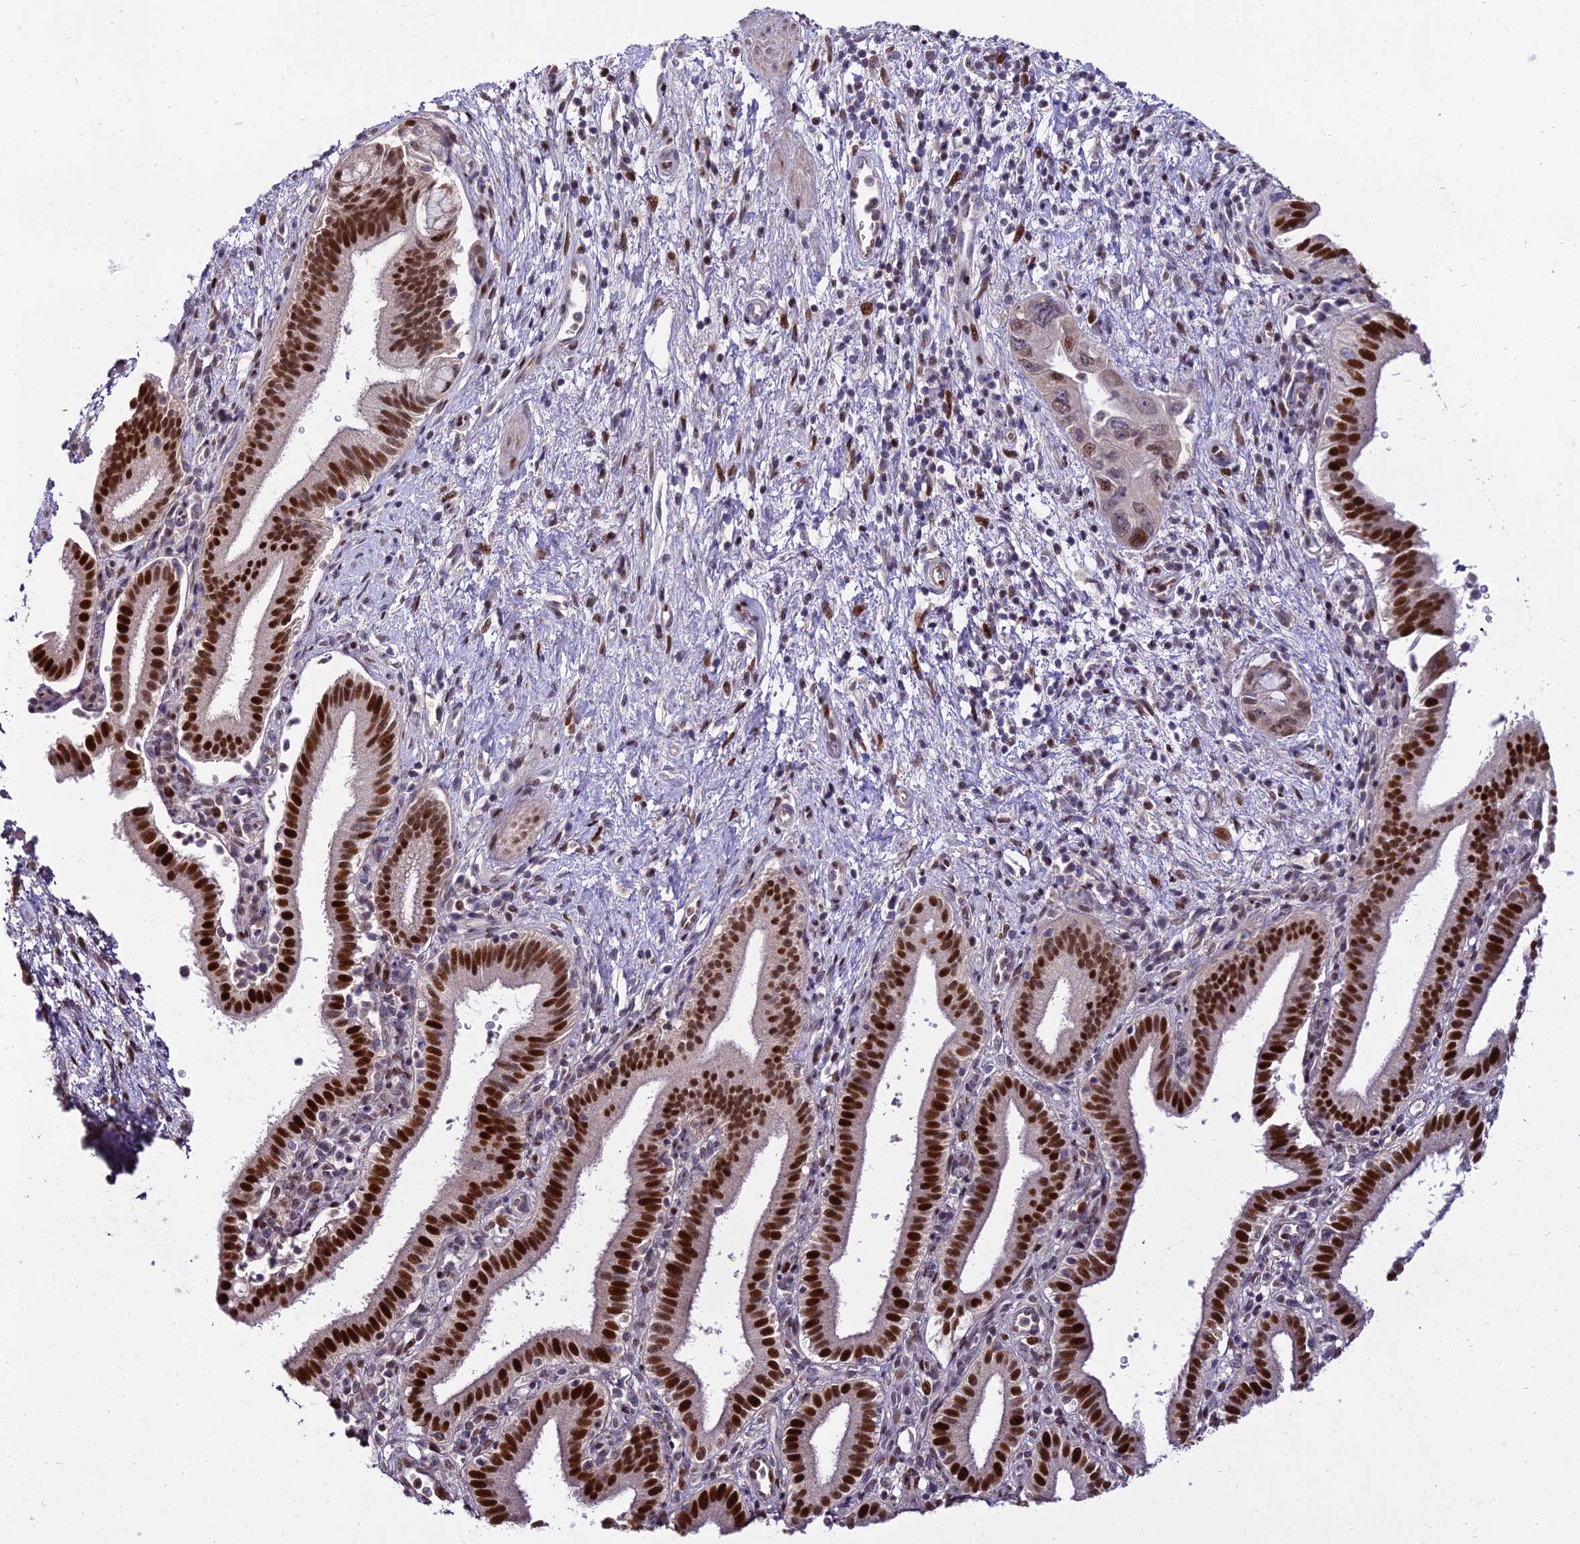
{"staining": {"intensity": "strong", "quantity": ">75%", "location": "nuclear"}, "tissue": "pancreatic cancer", "cell_type": "Tumor cells", "image_type": "cancer", "snomed": [{"axis": "morphology", "description": "Adenocarcinoma, NOS"}, {"axis": "topography", "description": "Pancreas"}], "caption": "High-power microscopy captured an immunohistochemistry (IHC) image of pancreatic cancer, revealing strong nuclear positivity in about >75% of tumor cells. The staining was performed using DAB (3,3'-diaminobenzidine), with brown indicating positive protein expression. Nuclei are stained blue with hematoxylin.", "gene": "ZNF707", "patient": {"sex": "female", "age": 73}}